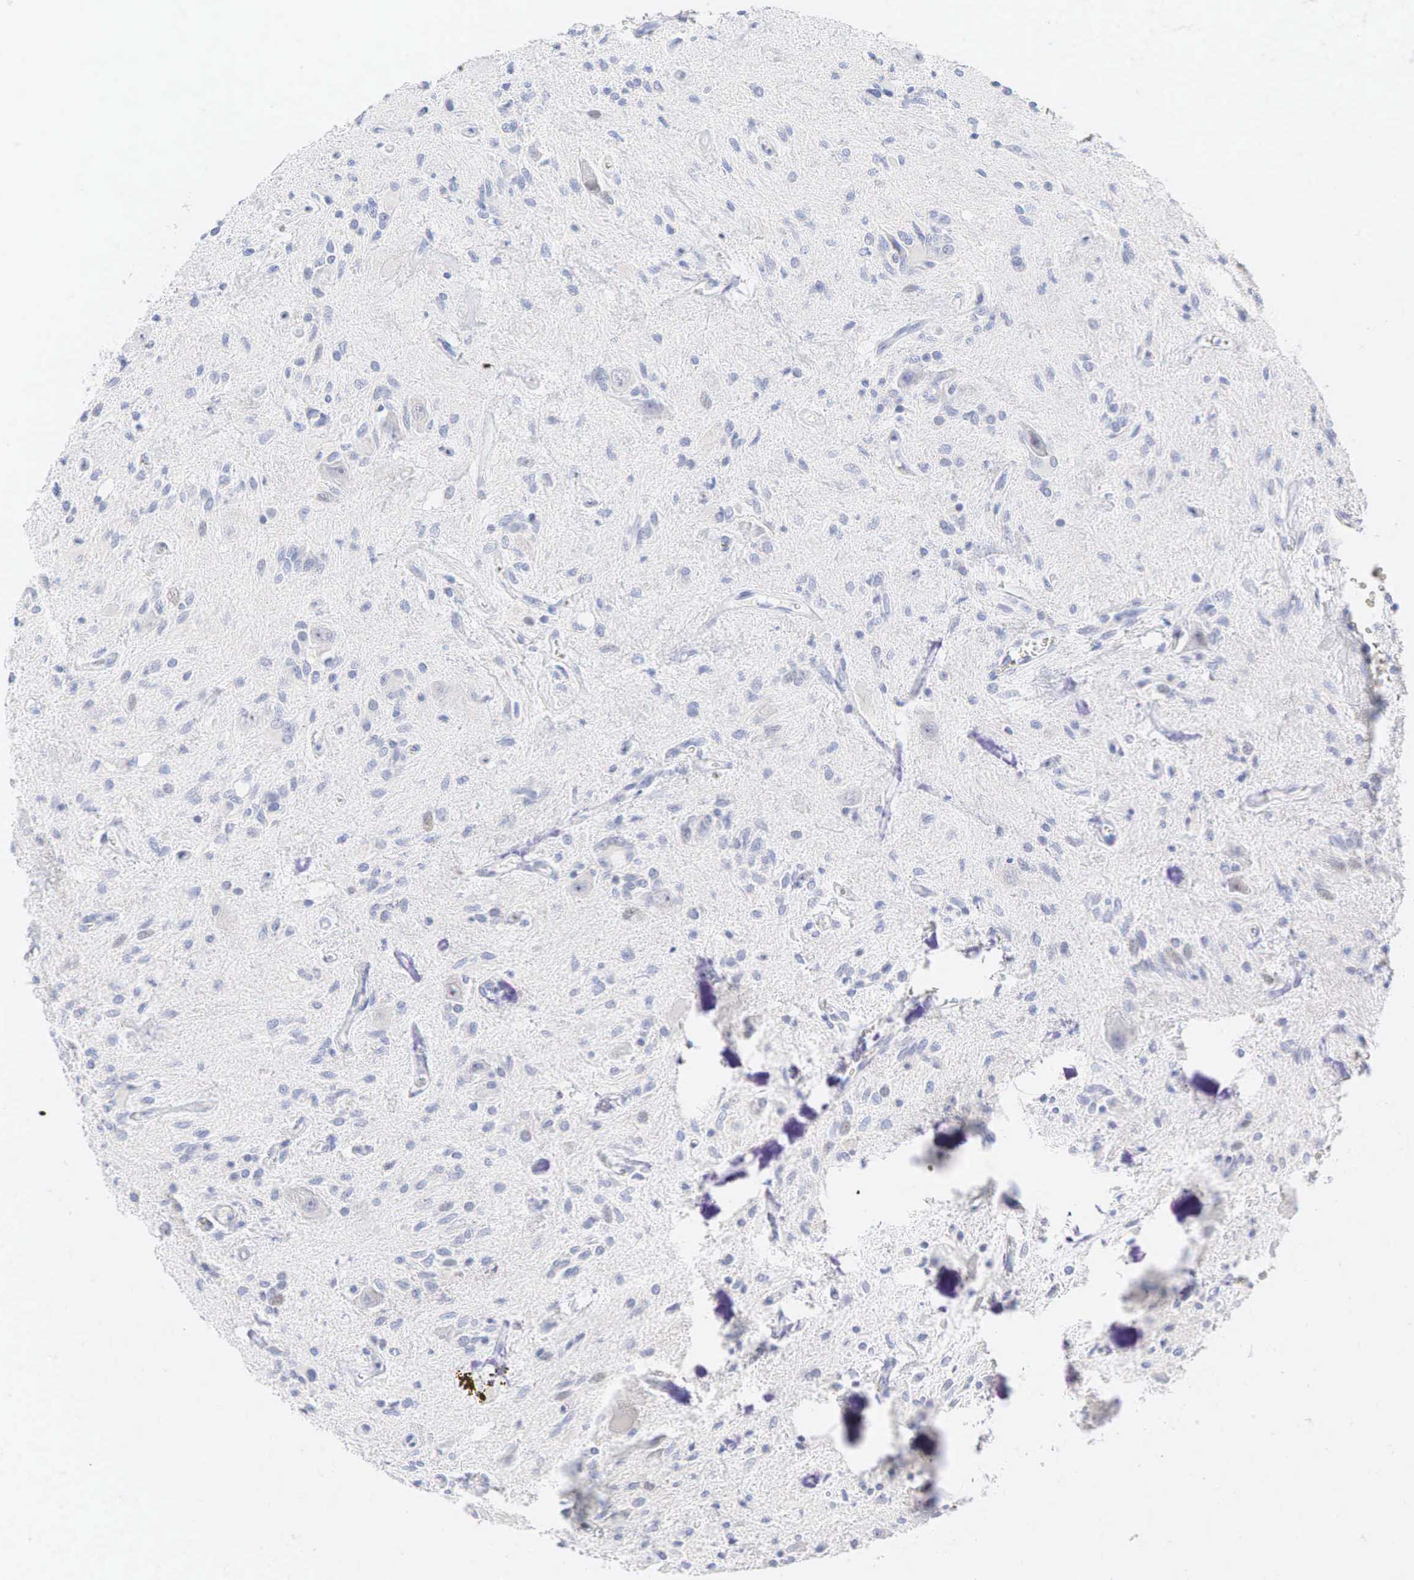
{"staining": {"intensity": "negative", "quantity": "none", "location": "none"}, "tissue": "glioma", "cell_type": "Tumor cells", "image_type": "cancer", "snomed": [{"axis": "morphology", "description": "Glioma, malignant, Low grade"}, {"axis": "topography", "description": "Brain"}], "caption": "DAB immunohistochemical staining of low-grade glioma (malignant) shows no significant positivity in tumor cells.", "gene": "AR", "patient": {"sex": "female", "age": 15}}